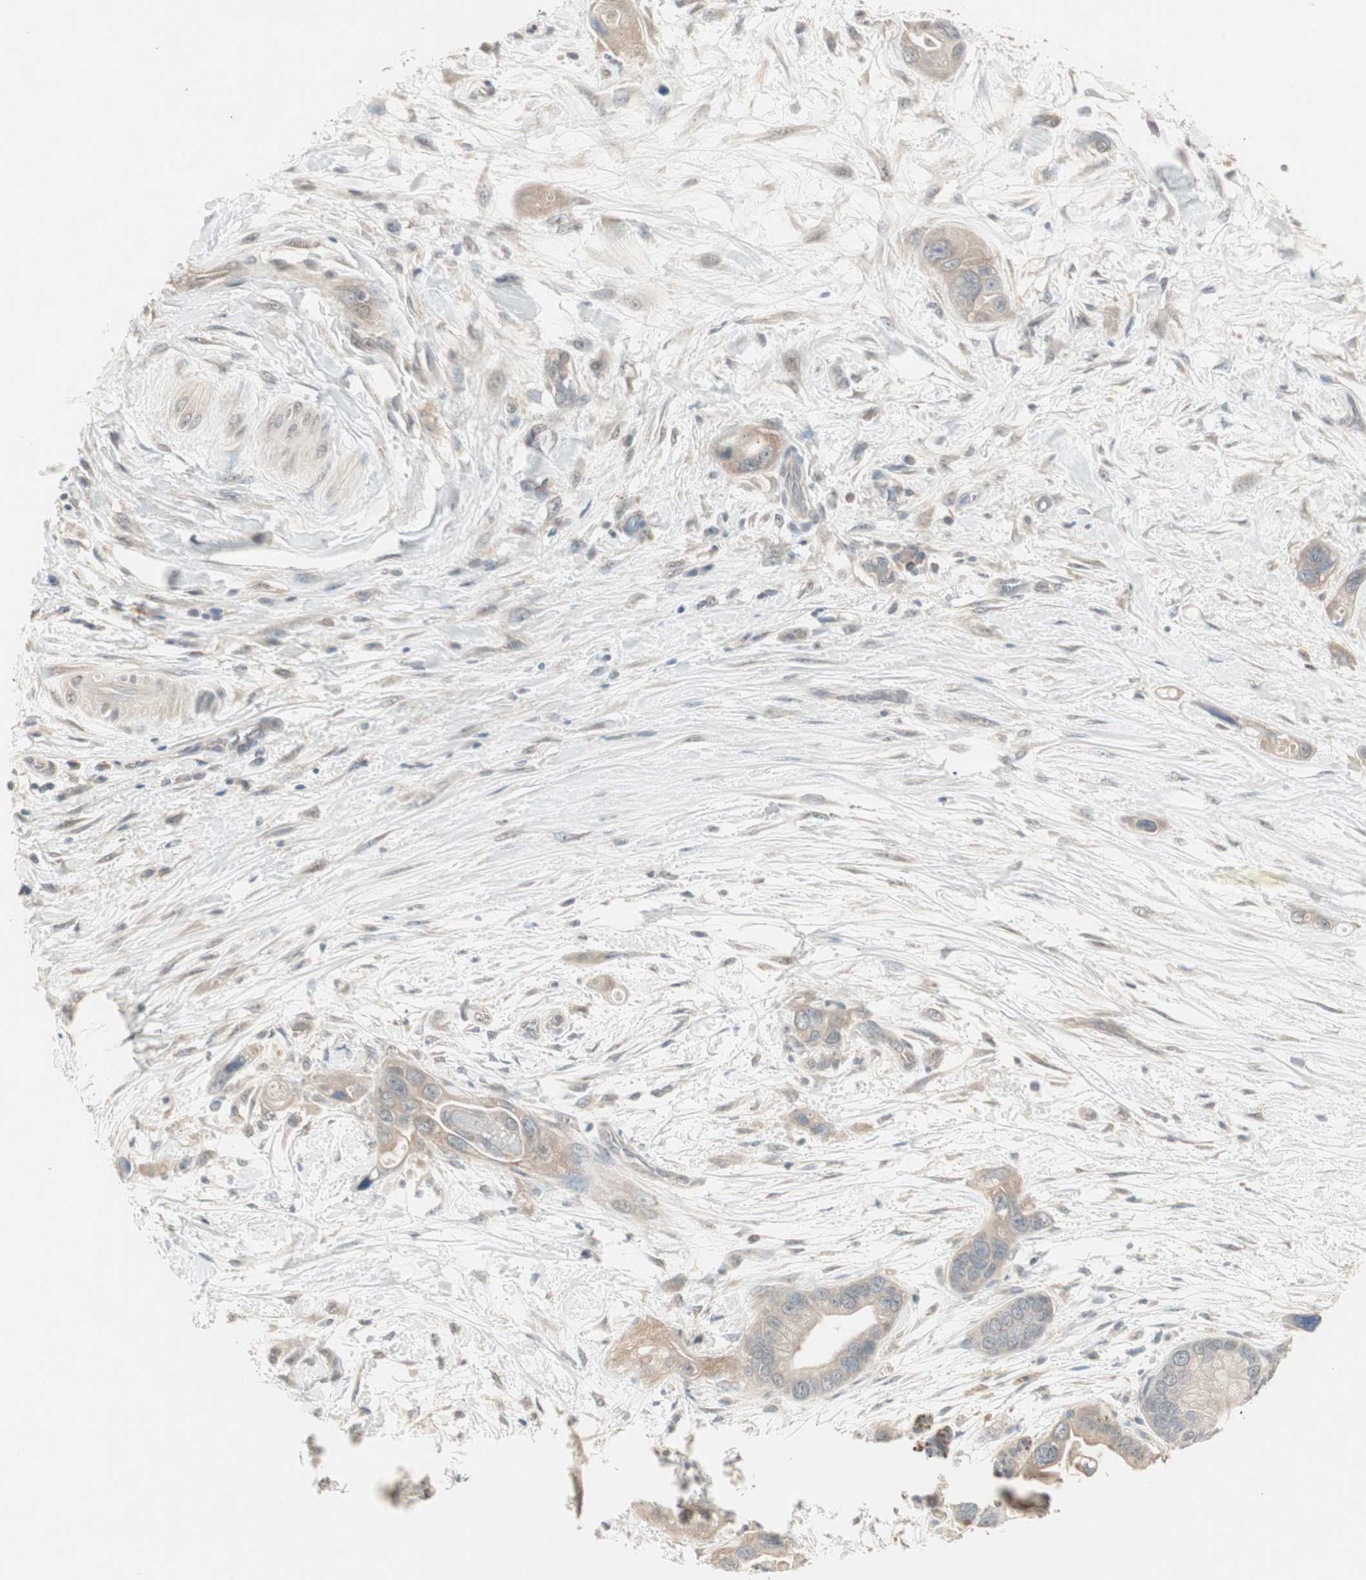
{"staining": {"intensity": "weak", "quantity": ">75%", "location": "cytoplasmic/membranous"}, "tissue": "pancreatic cancer", "cell_type": "Tumor cells", "image_type": "cancer", "snomed": [{"axis": "morphology", "description": "Adenocarcinoma, NOS"}, {"axis": "topography", "description": "Pancreas"}], "caption": "IHC micrograph of human pancreatic cancer stained for a protein (brown), which exhibits low levels of weak cytoplasmic/membranous positivity in about >75% of tumor cells.", "gene": "ZFP36", "patient": {"sex": "female", "age": 77}}